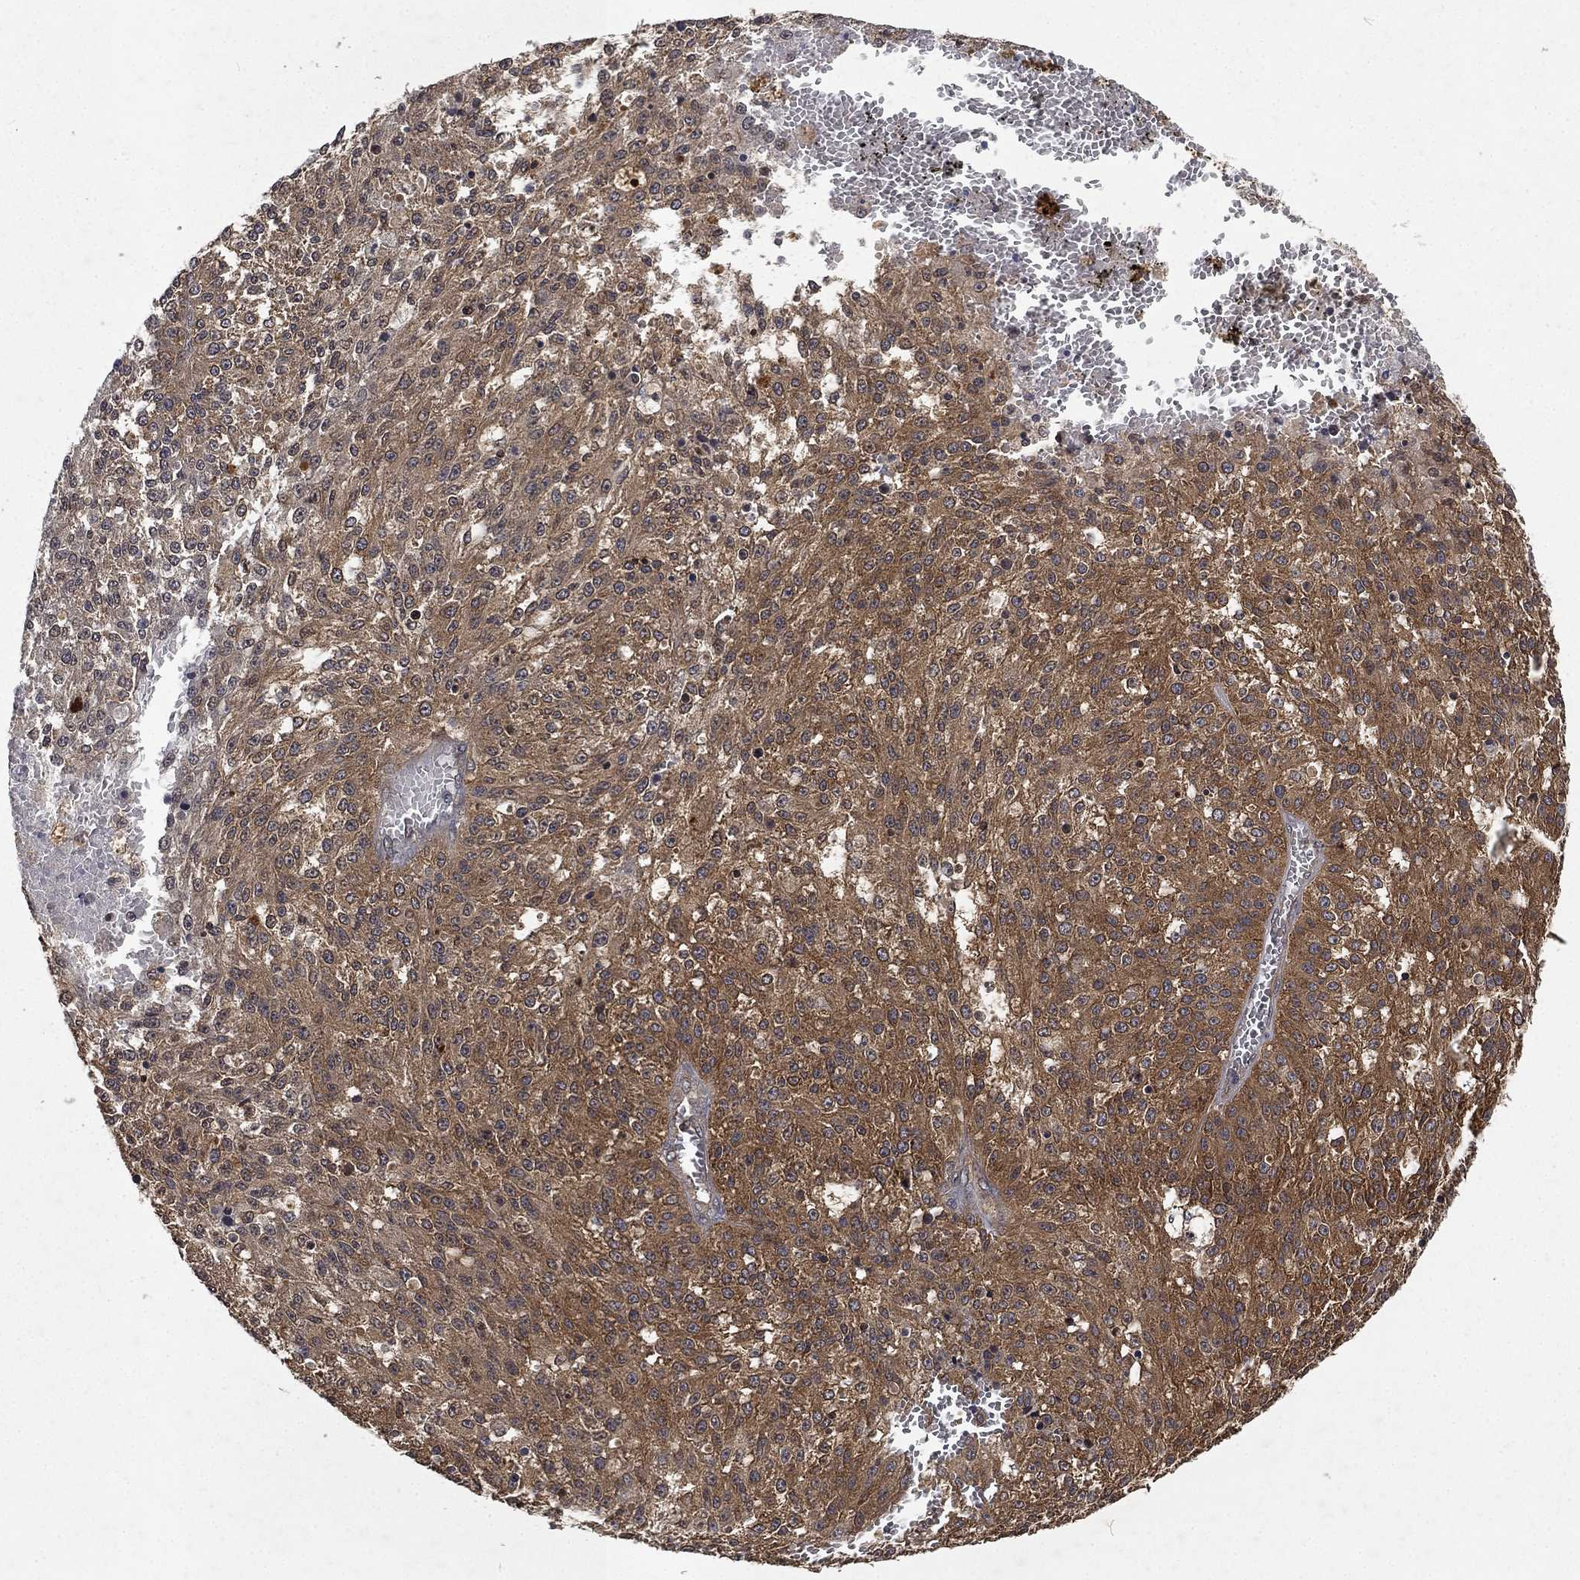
{"staining": {"intensity": "moderate", "quantity": "25%-75%", "location": "cytoplasmic/membranous"}, "tissue": "melanoma", "cell_type": "Tumor cells", "image_type": "cancer", "snomed": [{"axis": "morphology", "description": "Malignant melanoma, Metastatic site"}, {"axis": "topography", "description": "Lymph node"}], "caption": "Human melanoma stained with a brown dye shows moderate cytoplasmic/membranous positive positivity in about 25%-75% of tumor cells.", "gene": "UBA5", "patient": {"sex": "female", "age": 64}}